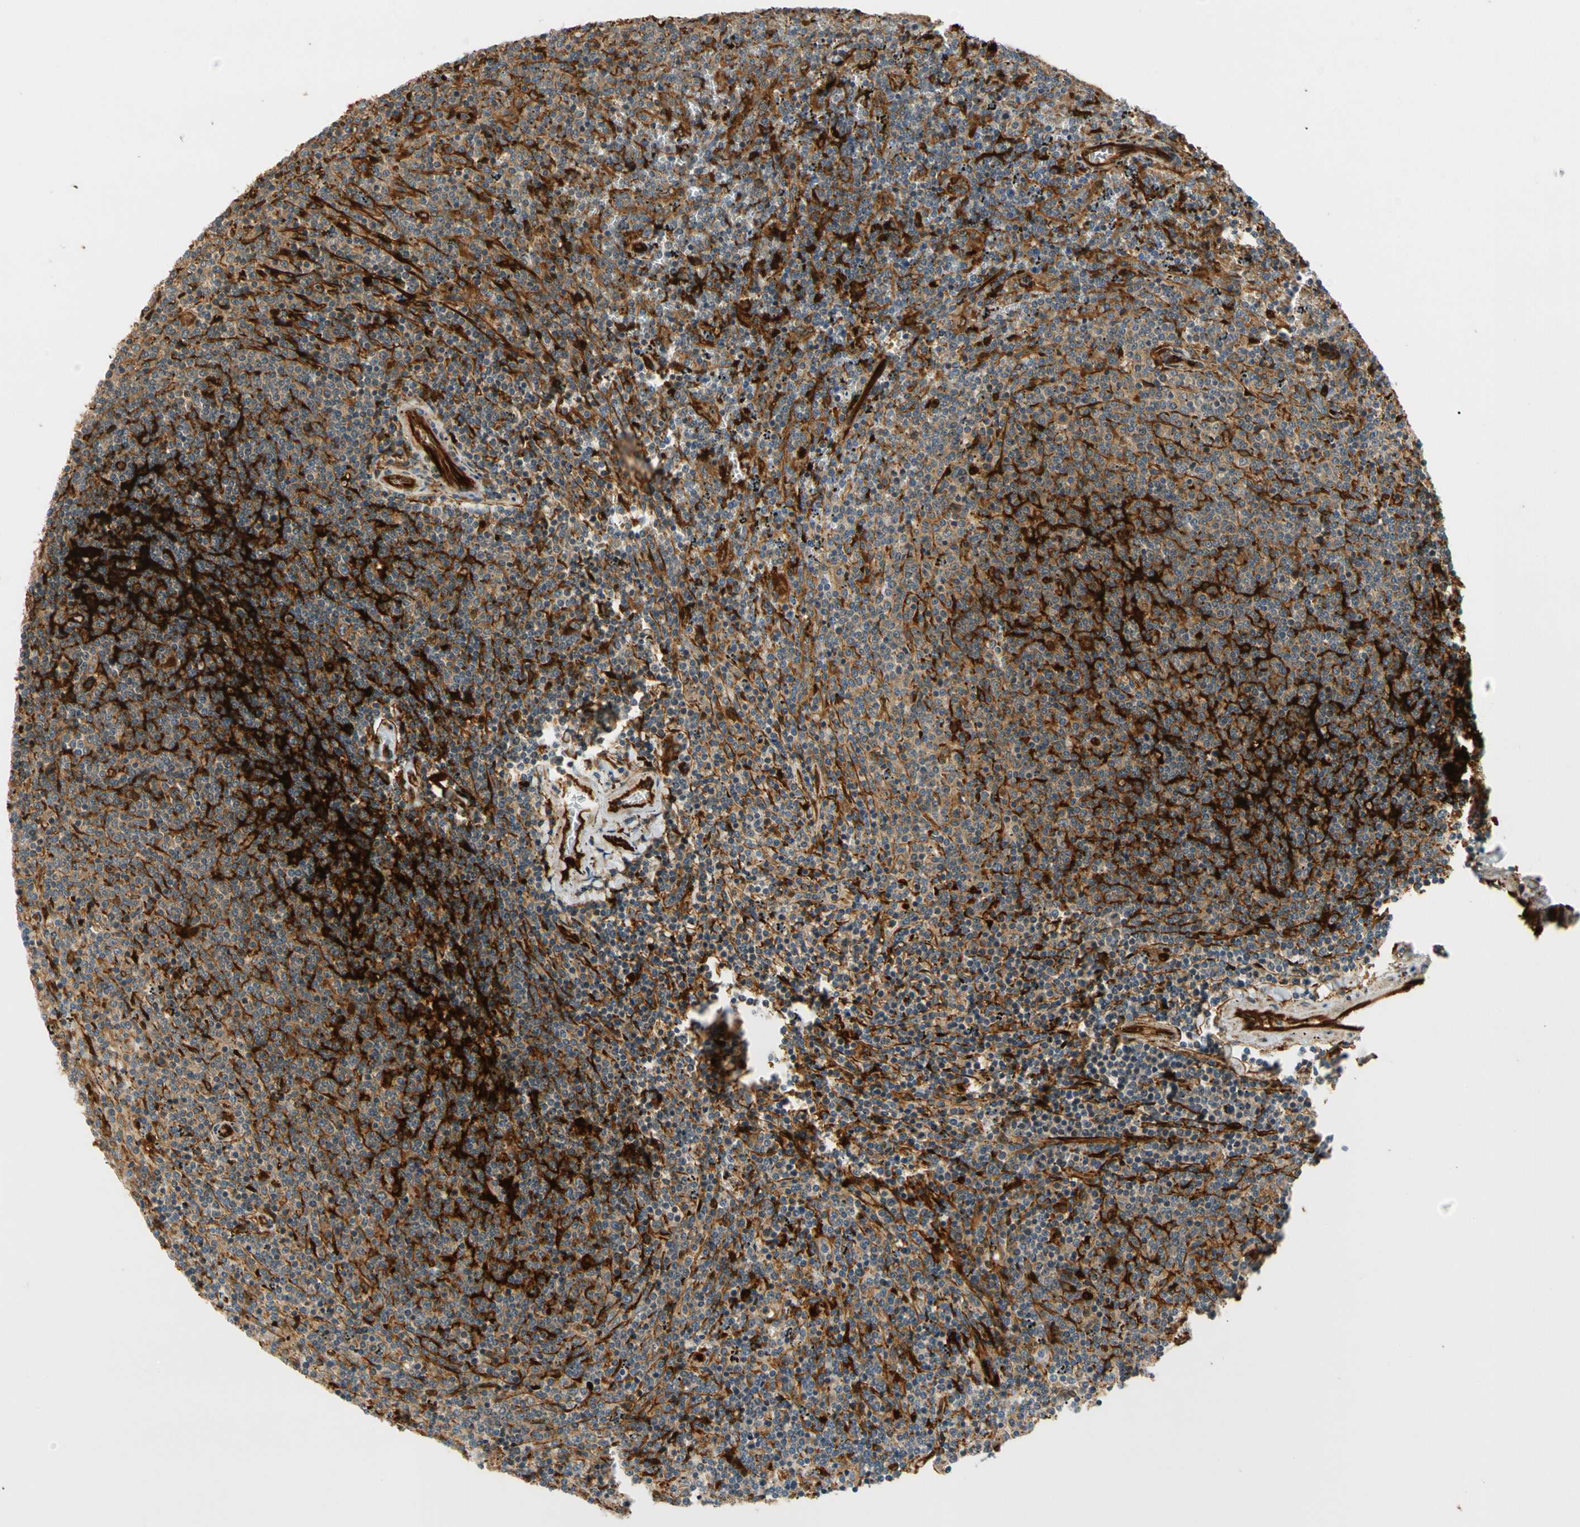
{"staining": {"intensity": "weak", "quantity": "25%-75%", "location": "cytoplasmic/membranous"}, "tissue": "lymphoma", "cell_type": "Tumor cells", "image_type": "cancer", "snomed": [{"axis": "morphology", "description": "Malignant lymphoma, non-Hodgkin's type, Low grade"}, {"axis": "topography", "description": "Spleen"}], "caption": "This micrograph exhibits immunohistochemistry staining of human lymphoma, with low weak cytoplasmic/membranous staining in approximately 25%-75% of tumor cells.", "gene": "PARP14", "patient": {"sex": "female", "age": 50}}